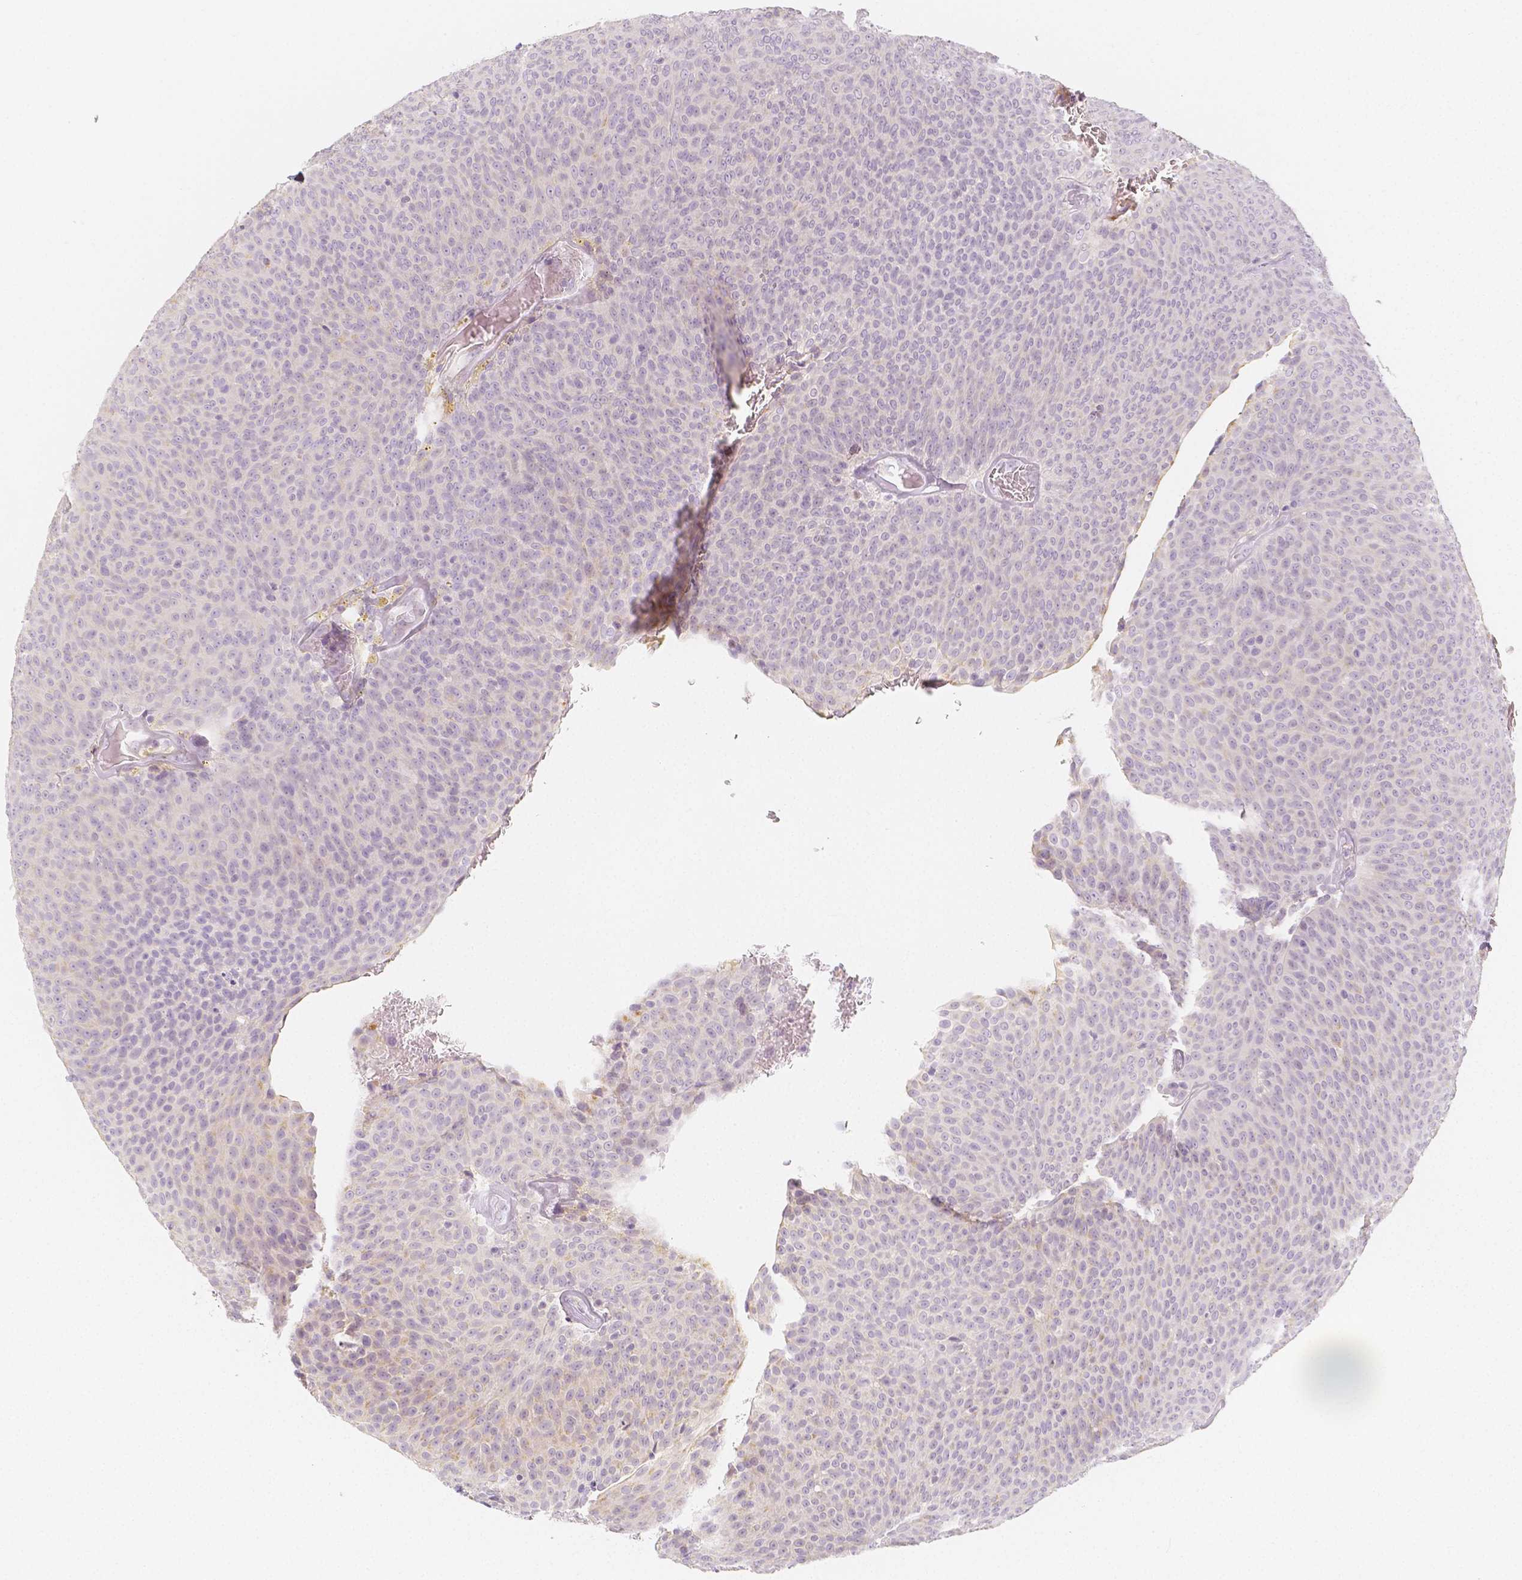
{"staining": {"intensity": "negative", "quantity": "none", "location": "none"}, "tissue": "urothelial cancer", "cell_type": "Tumor cells", "image_type": "cancer", "snomed": [{"axis": "morphology", "description": "Urothelial carcinoma, Low grade"}, {"axis": "topography", "description": "Urinary bladder"}], "caption": "Human urothelial cancer stained for a protein using immunohistochemistry shows no positivity in tumor cells.", "gene": "BATF", "patient": {"sex": "male", "age": 77}}